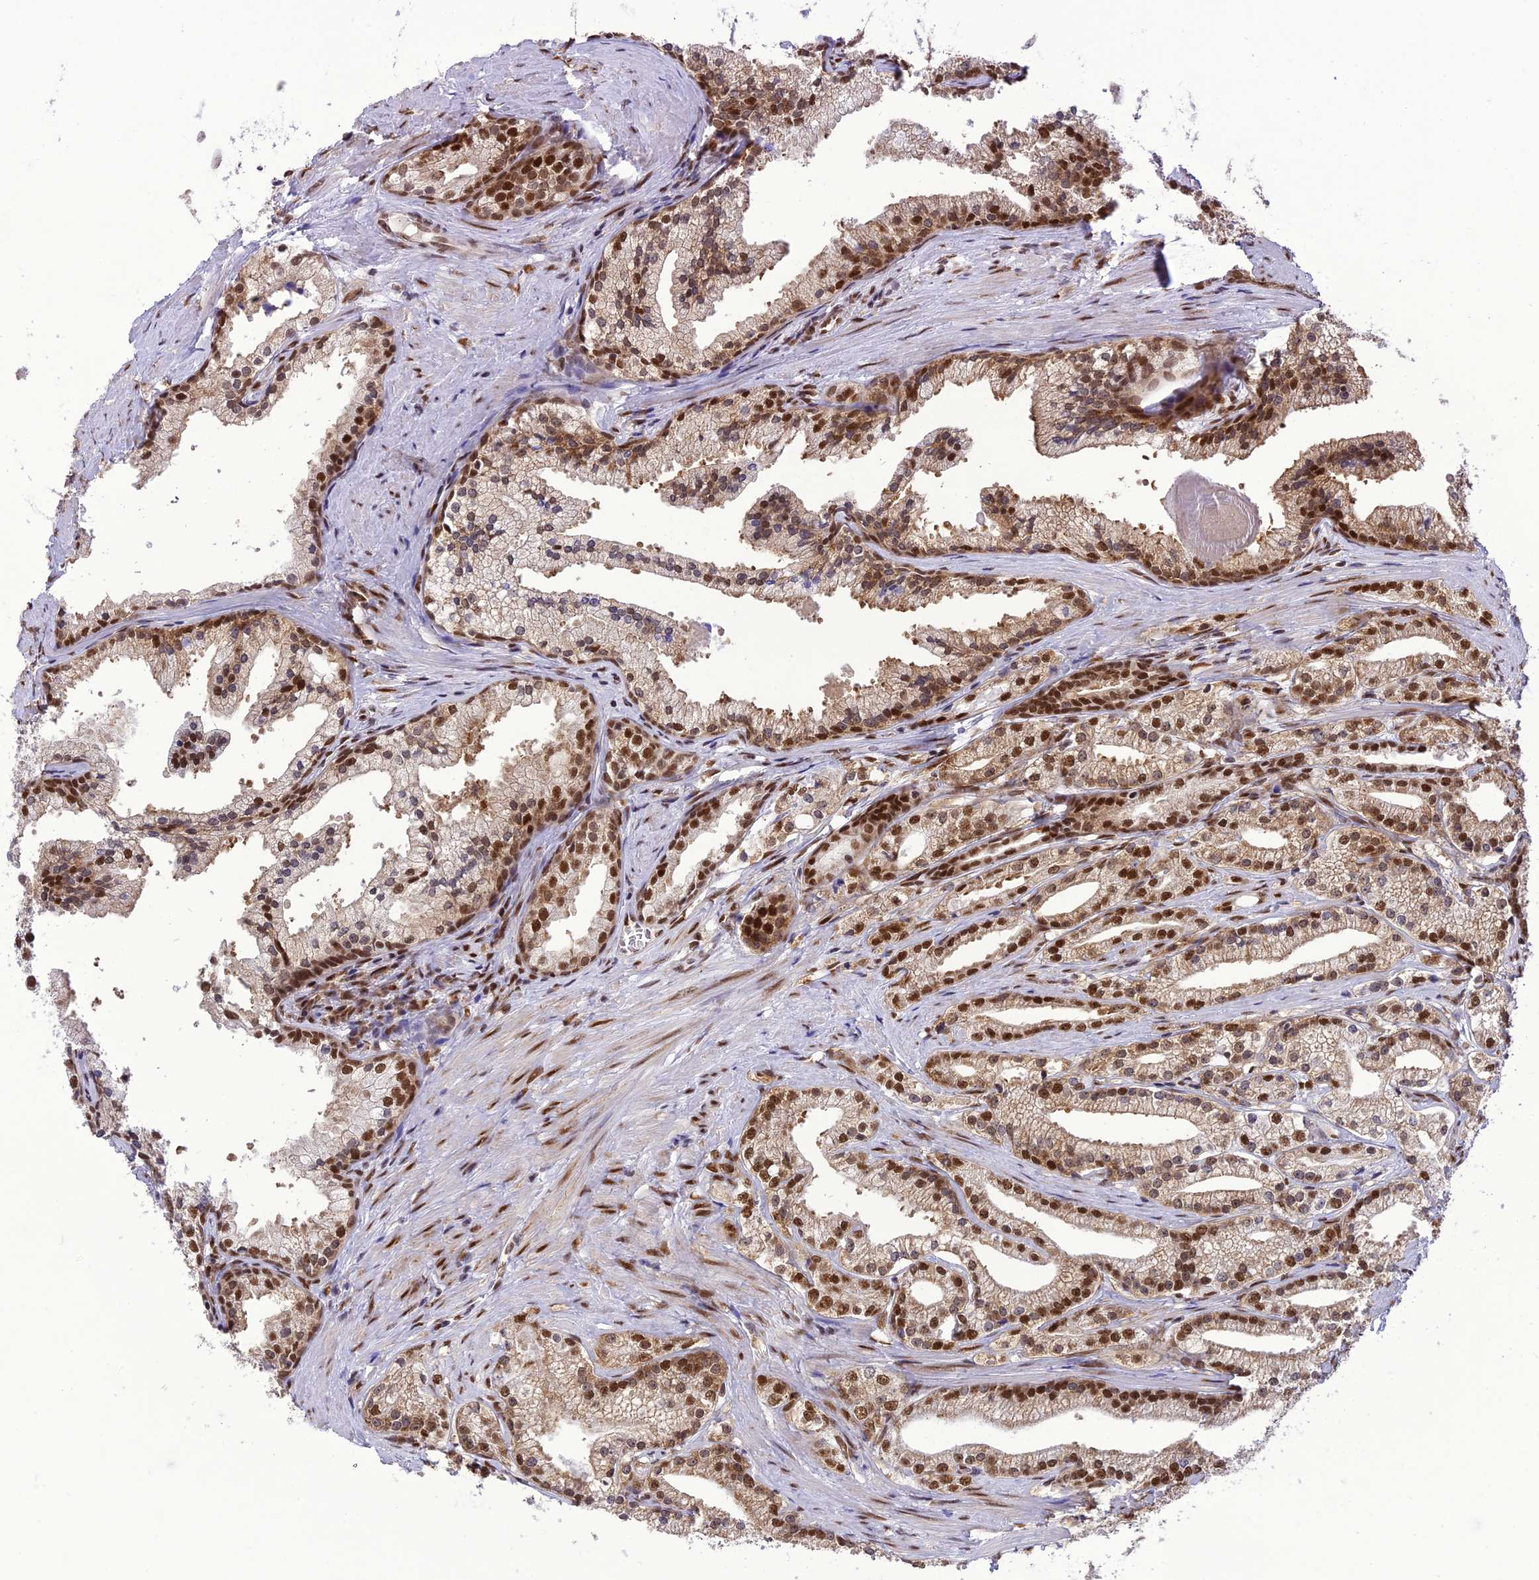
{"staining": {"intensity": "strong", "quantity": "25%-75%", "location": "nuclear"}, "tissue": "prostate cancer", "cell_type": "Tumor cells", "image_type": "cancer", "snomed": [{"axis": "morphology", "description": "Adenocarcinoma, Low grade"}, {"axis": "topography", "description": "Prostate"}], "caption": "High-power microscopy captured an immunohistochemistry image of prostate cancer, revealing strong nuclear staining in about 25%-75% of tumor cells. (Brightfield microscopy of DAB IHC at high magnification).", "gene": "DDX1", "patient": {"sex": "male", "age": 57}}